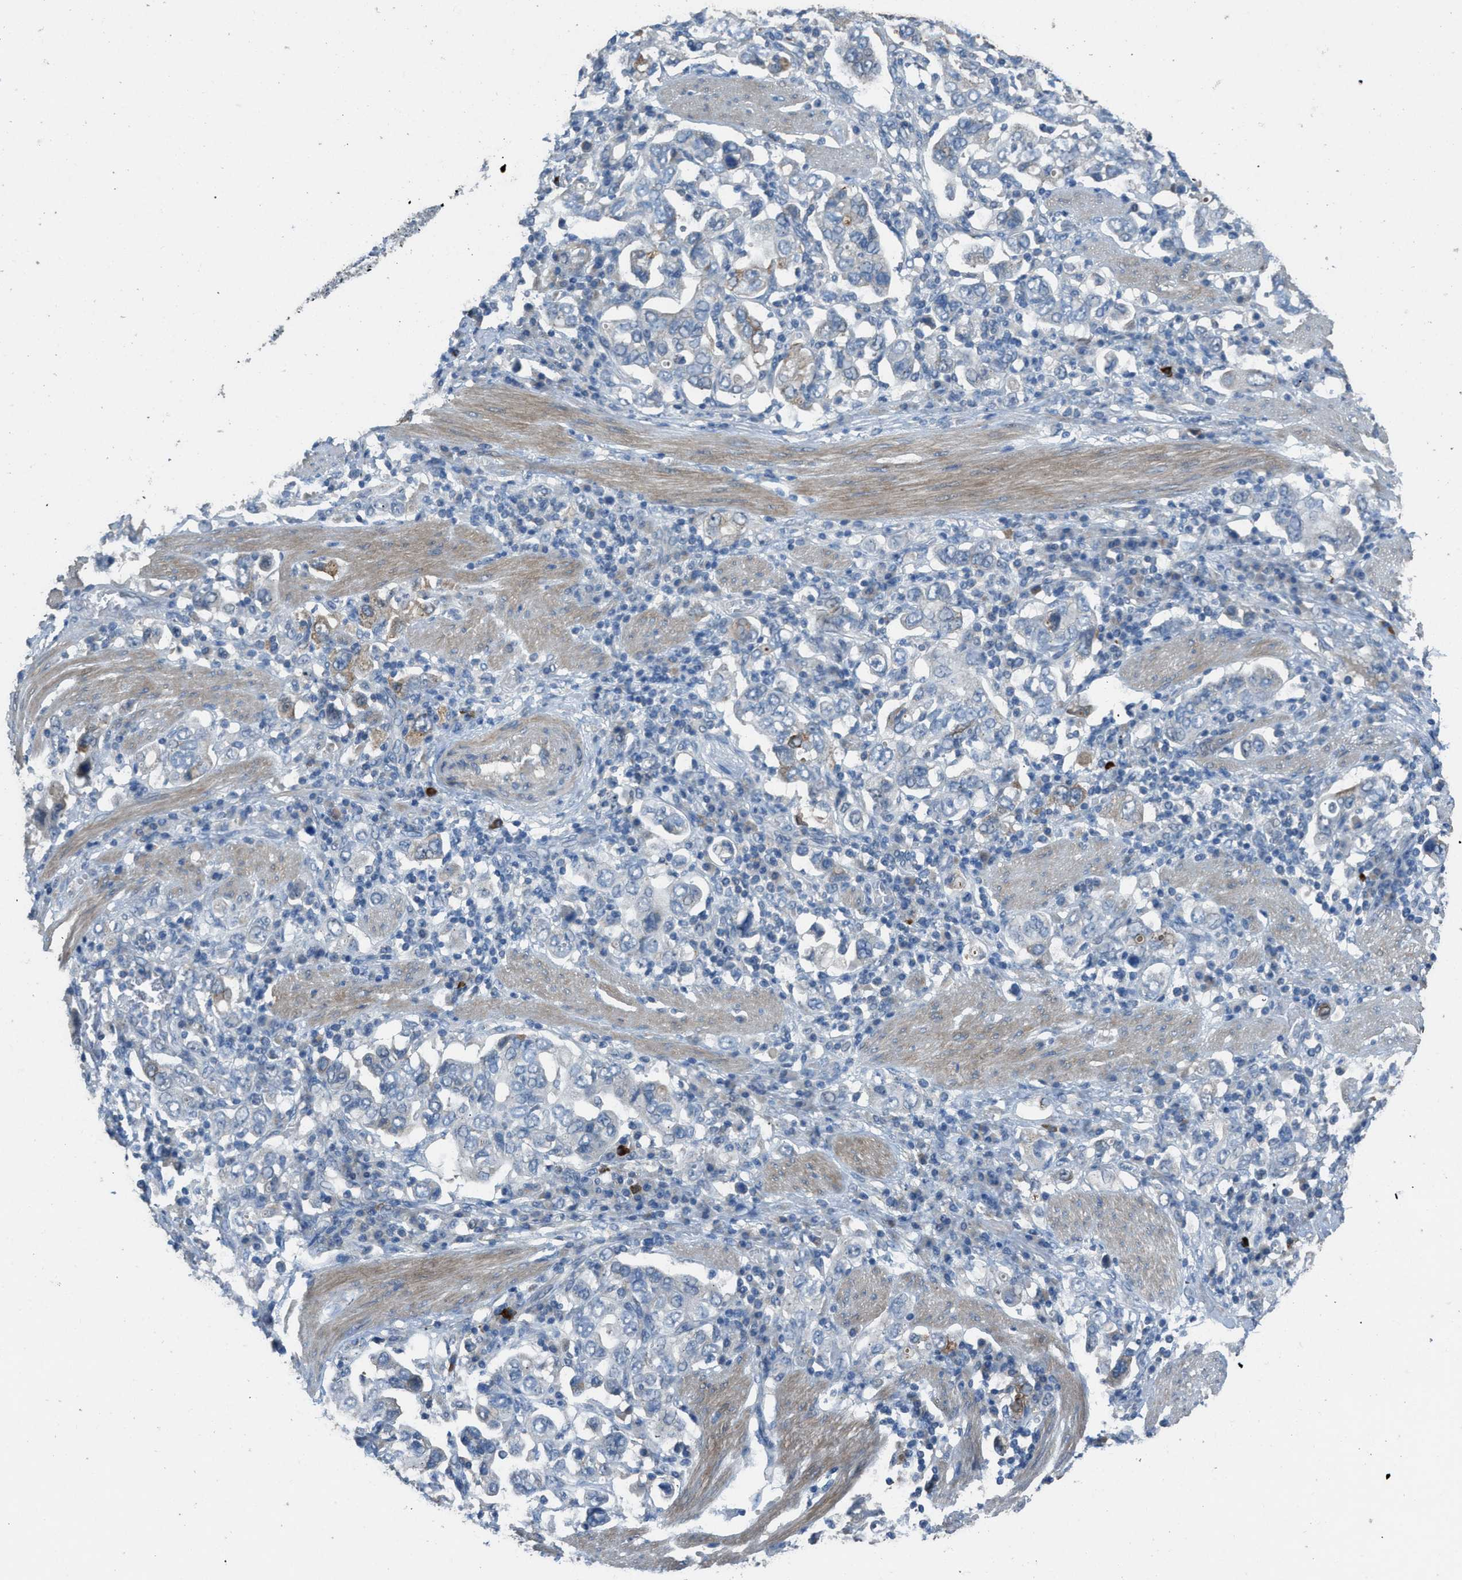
{"staining": {"intensity": "moderate", "quantity": "<25%", "location": "cytoplasmic/membranous"}, "tissue": "stomach cancer", "cell_type": "Tumor cells", "image_type": "cancer", "snomed": [{"axis": "morphology", "description": "Adenocarcinoma, NOS"}, {"axis": "topography", "description": "Stomach, upper"}], "caption": "A low amount of moderate cytoplasmic/membranous positivity is identified in about <25% of tumor cells in stomach cancer tissue.", "gene": "TIMD4", "patient": {"sex": "male", "age": 62}}